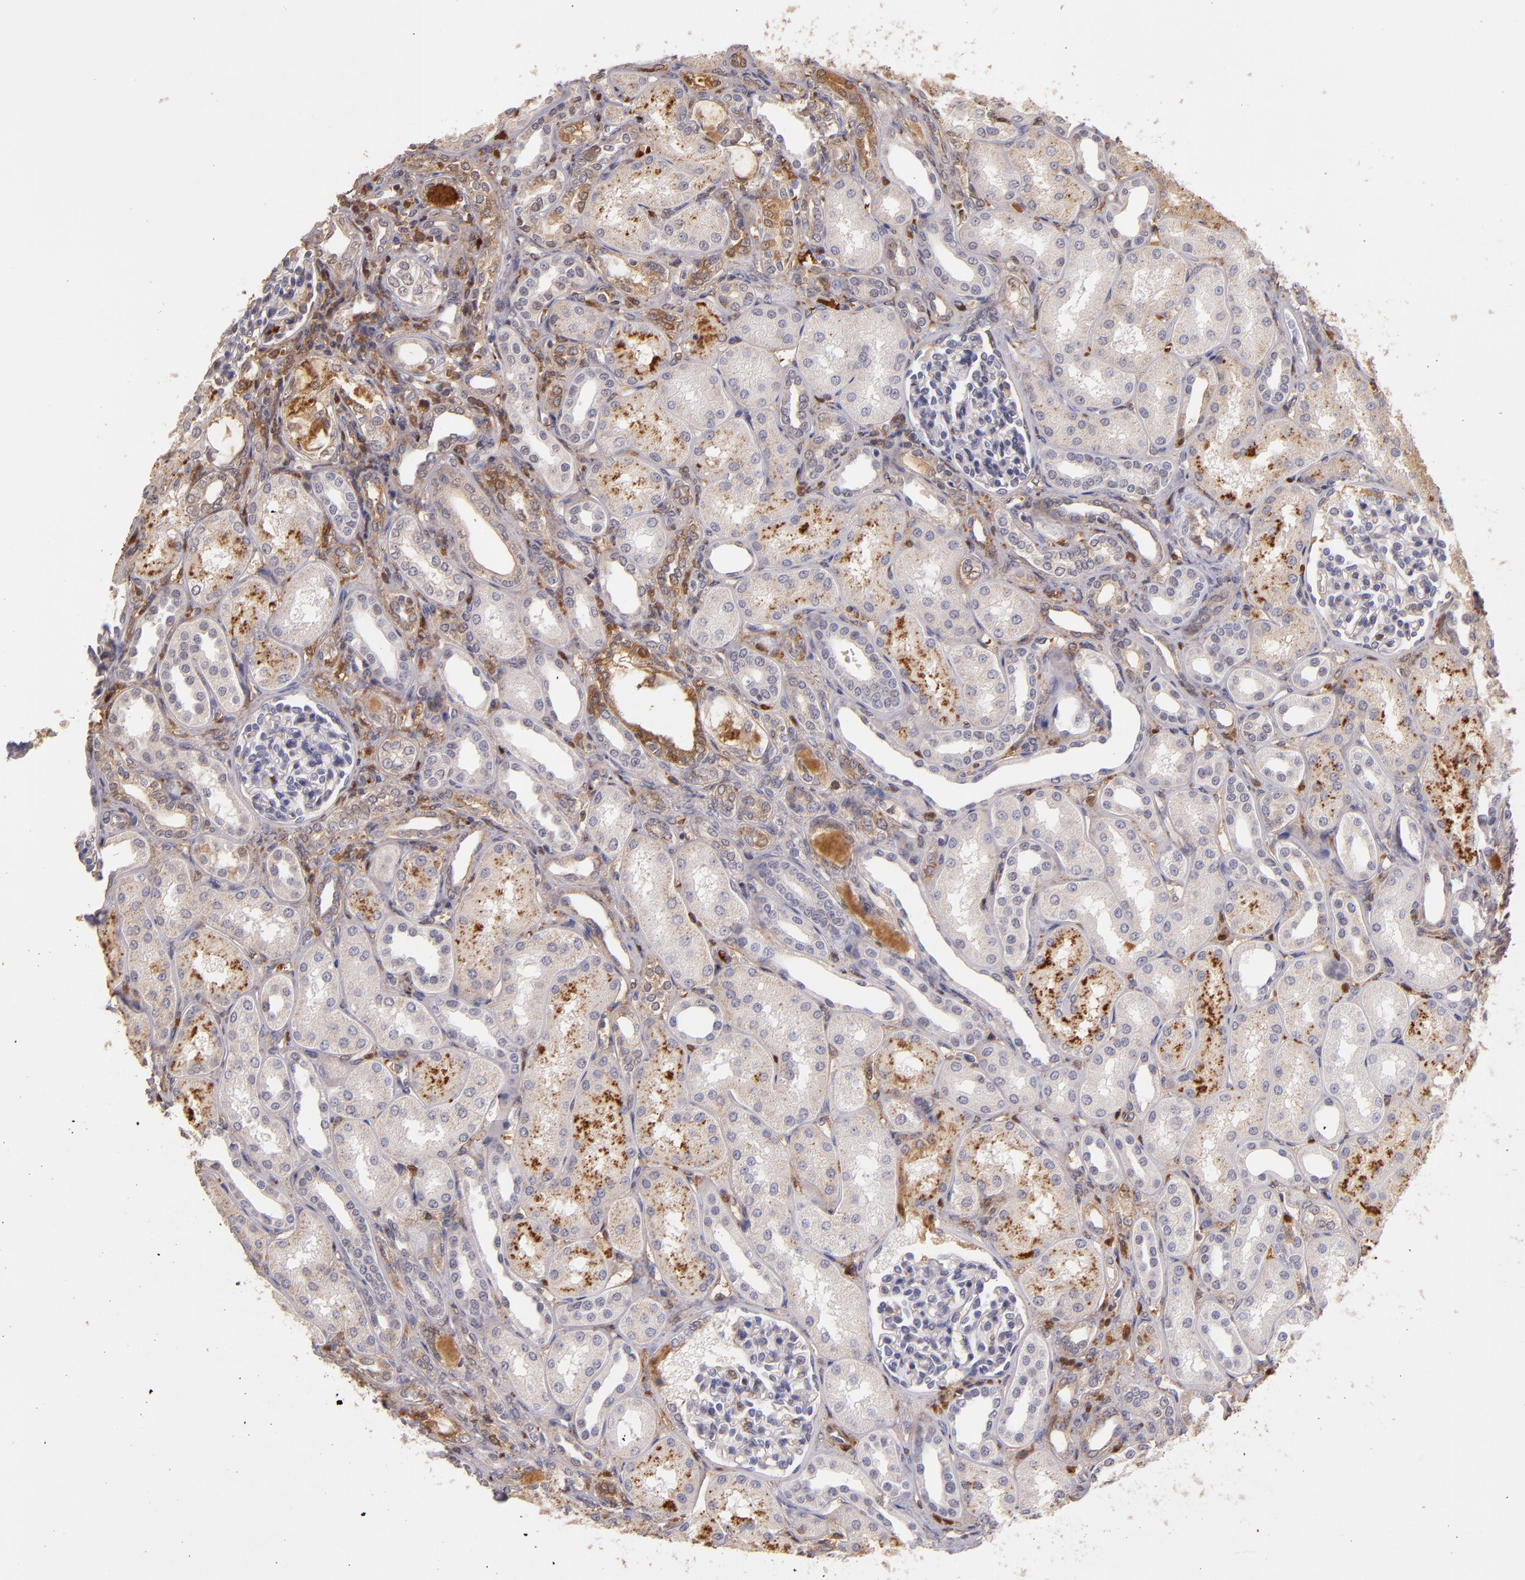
{"staining": {"intensity": "negative", "quantity": "none", "location": "none"}, "tissue": "kidney", "cell_type": "Cells in glomeruli", "image_type": "normal", "snomed": [{"axis": "morphology", "description": "Normal tissue, NOS"}, {"axis": "topography", "description": "Kidney"}], "caption": "Protein analysis of benign kidney shows no significant expression in cells in glomeruli.", "gene": "SERPINC1", "patient": {"sex": "male", "age": 7}}